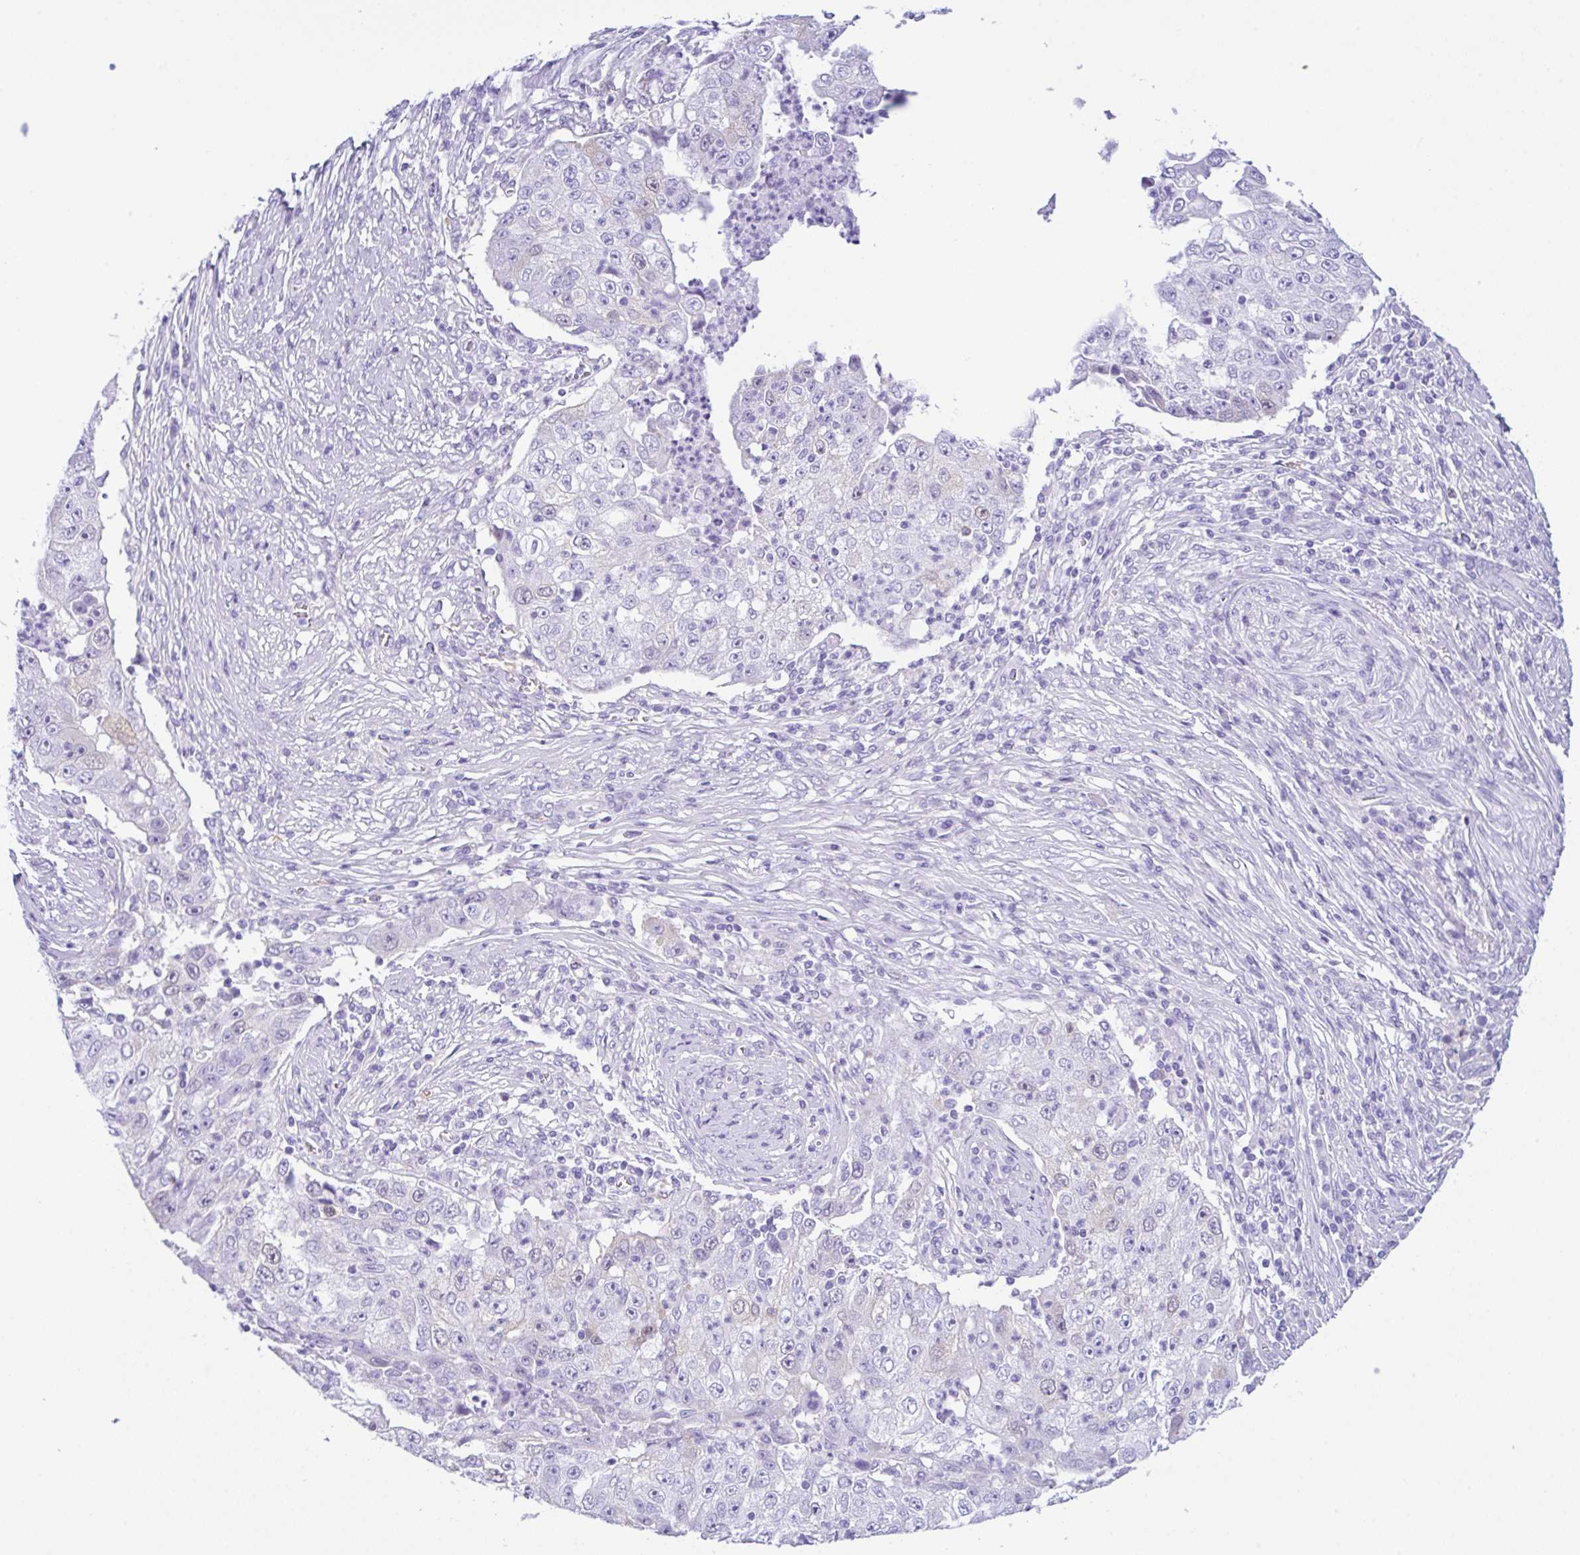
{"staining": {"intensity": "negative", "quantity": "none", "location": "none"}, "tissue": "lung cancer", "cell_type": "Tumor cells", "image_type": "cancer", "snomed": [{"axis": "morphology", "description": "Squamous cell carcinoma, NOS"}, {"axis": "topography", "description": "Lung"}], "caption": "The micrograph demonstrates no staining of tumor cells in lung cancer. Brightfield microscopy of IHC stained with DAB (3,3'-diaminobenzidine) (brown) and hematoxylin (blue), captured at high magnification.", "gene": "RRM2", "patient": {"sex": "male", "age": 64}}